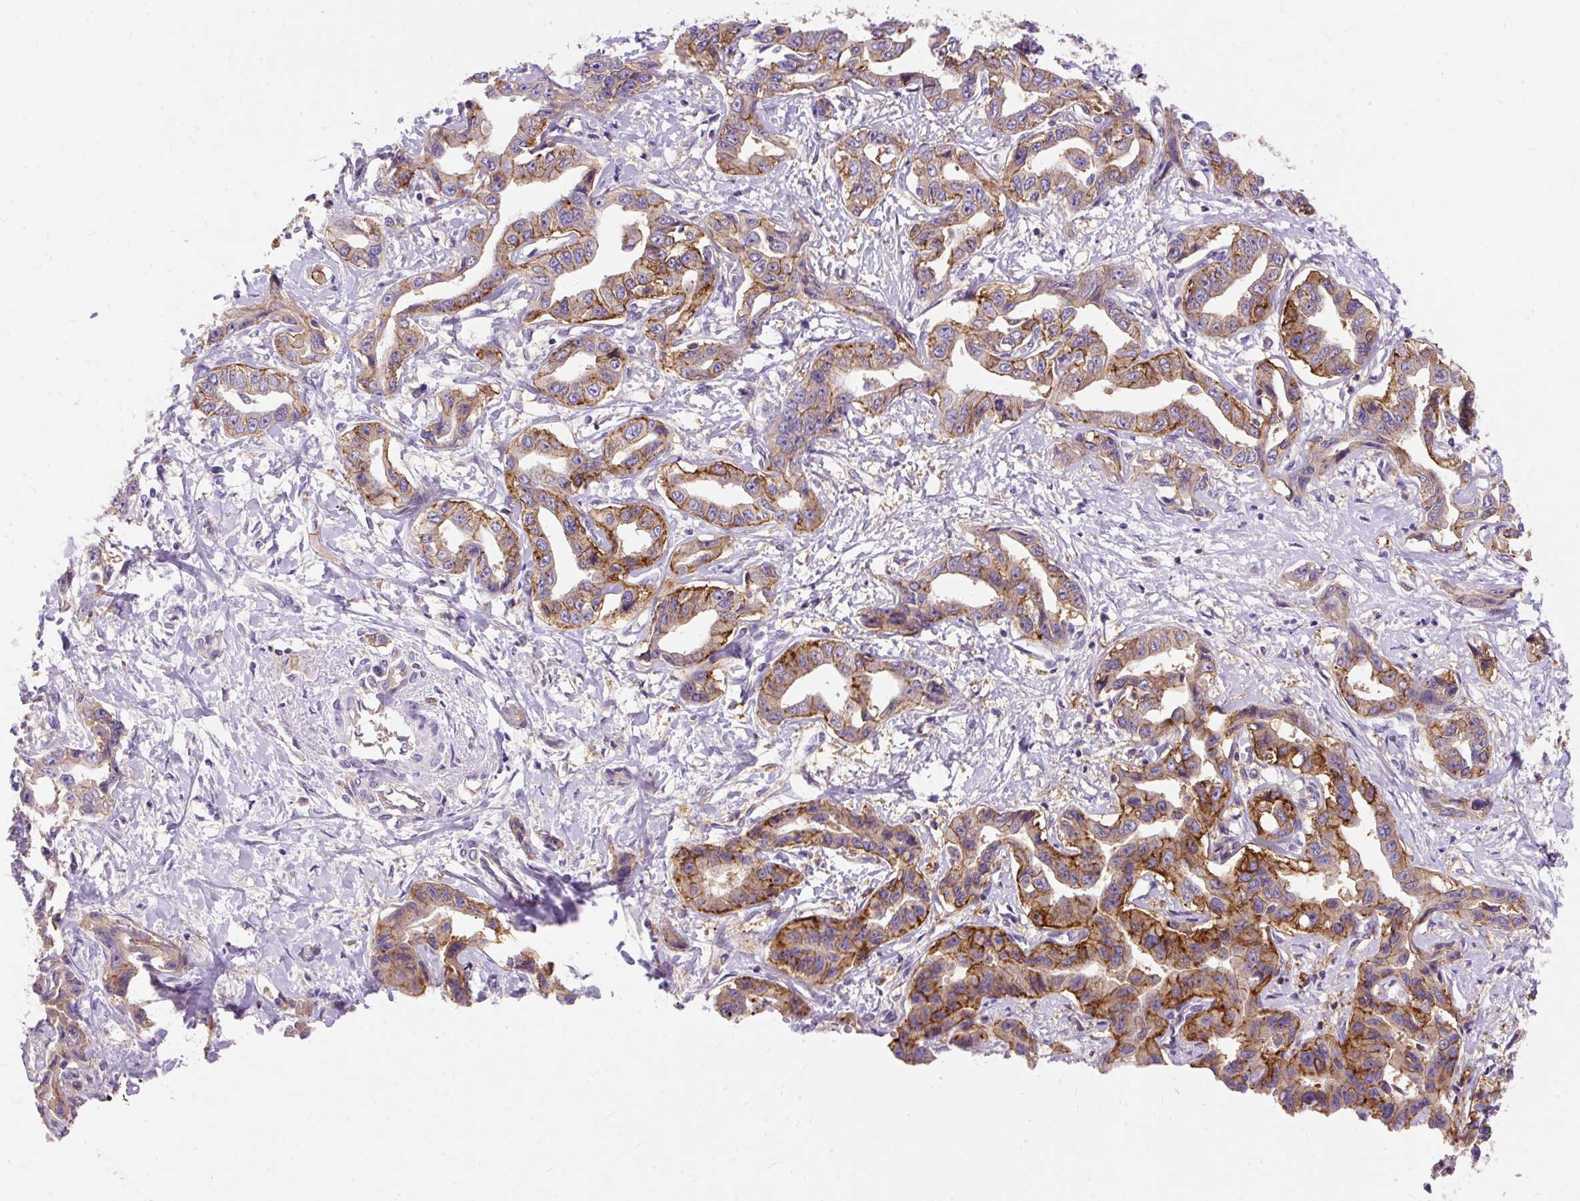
{"staining": {"intensity": "moderate", "quantity": ">75%", "location": "cytoplasmic/membranous"}, "tissue": "liver cancer", "cell_type": "Tumor cells", "image_type": "cancer", "snomed": [{"axis": "morphology", "description": "Cholangiocarcinoma"}, {"axis": "topography", "description": "Liver"}], "caption": "IHC image of human liver cancer stained for a protein (brown), which reveals medium levels of moderate cytoplasmic/membranous positivity in approximately >75% of tumor cells.", "gene": "OR4K15", "patient": {"sex": "male", "age": 59}}